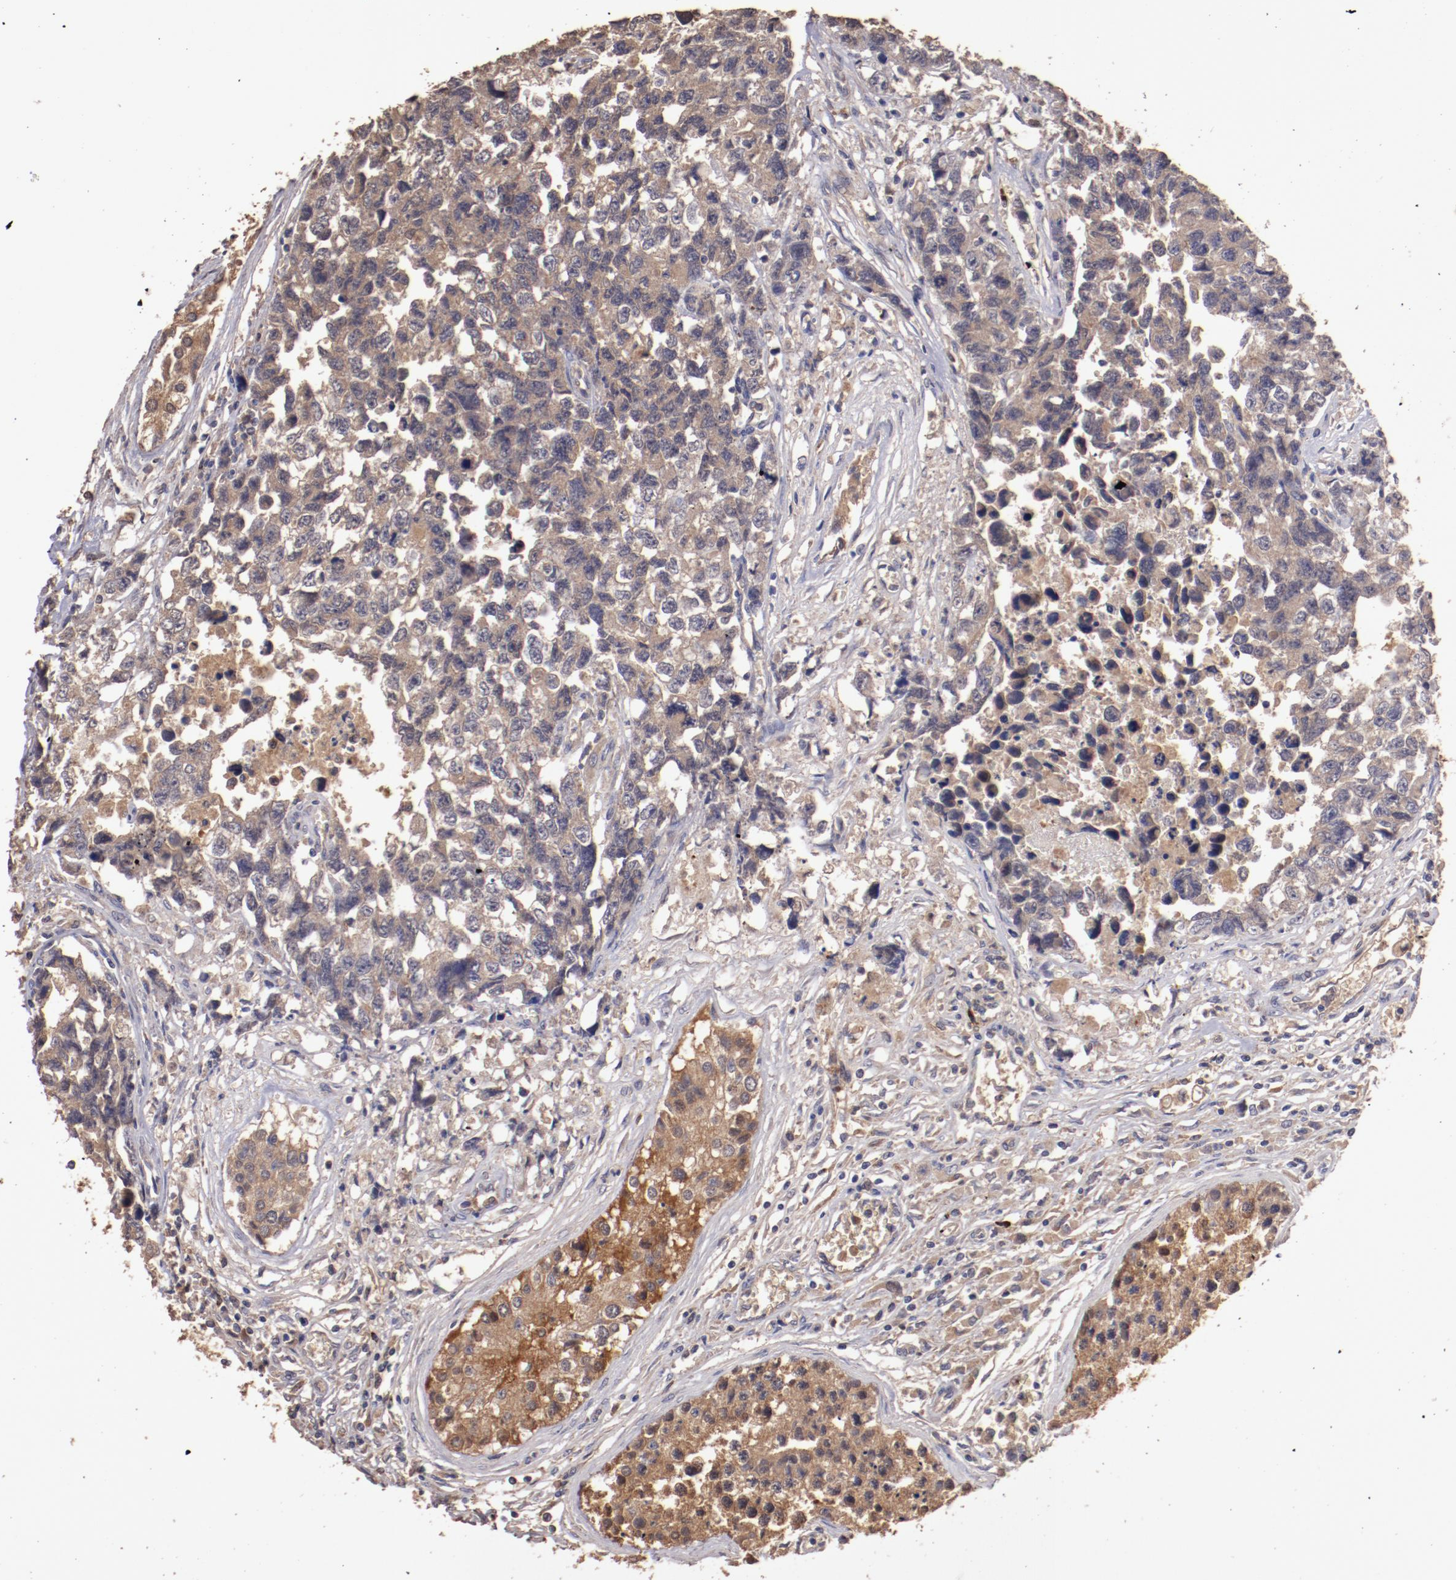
{"staining": {"intensity": "moderate", "quantity": ">75%", "location": "cytoplasmic/membranous"}, "tissue": "testis cancer", "cell_type": "Tumor cells", "image_type": "cancer", "snomed": [{"axis": "morphology", "description": "Carcinoma, Embryonal, NOS"}, {"axis": "topography", "description": "Testis"}], "caption": "Testis cancer (embryonal carcinoma) stained for a protein demonstrates moderate cytoplasmic/membranous positivity in tumor cells. (IHC, brightfield microscopy, high magnification).", "gene": "SRRD", "patient": {"sex": "male", "age": 31}}